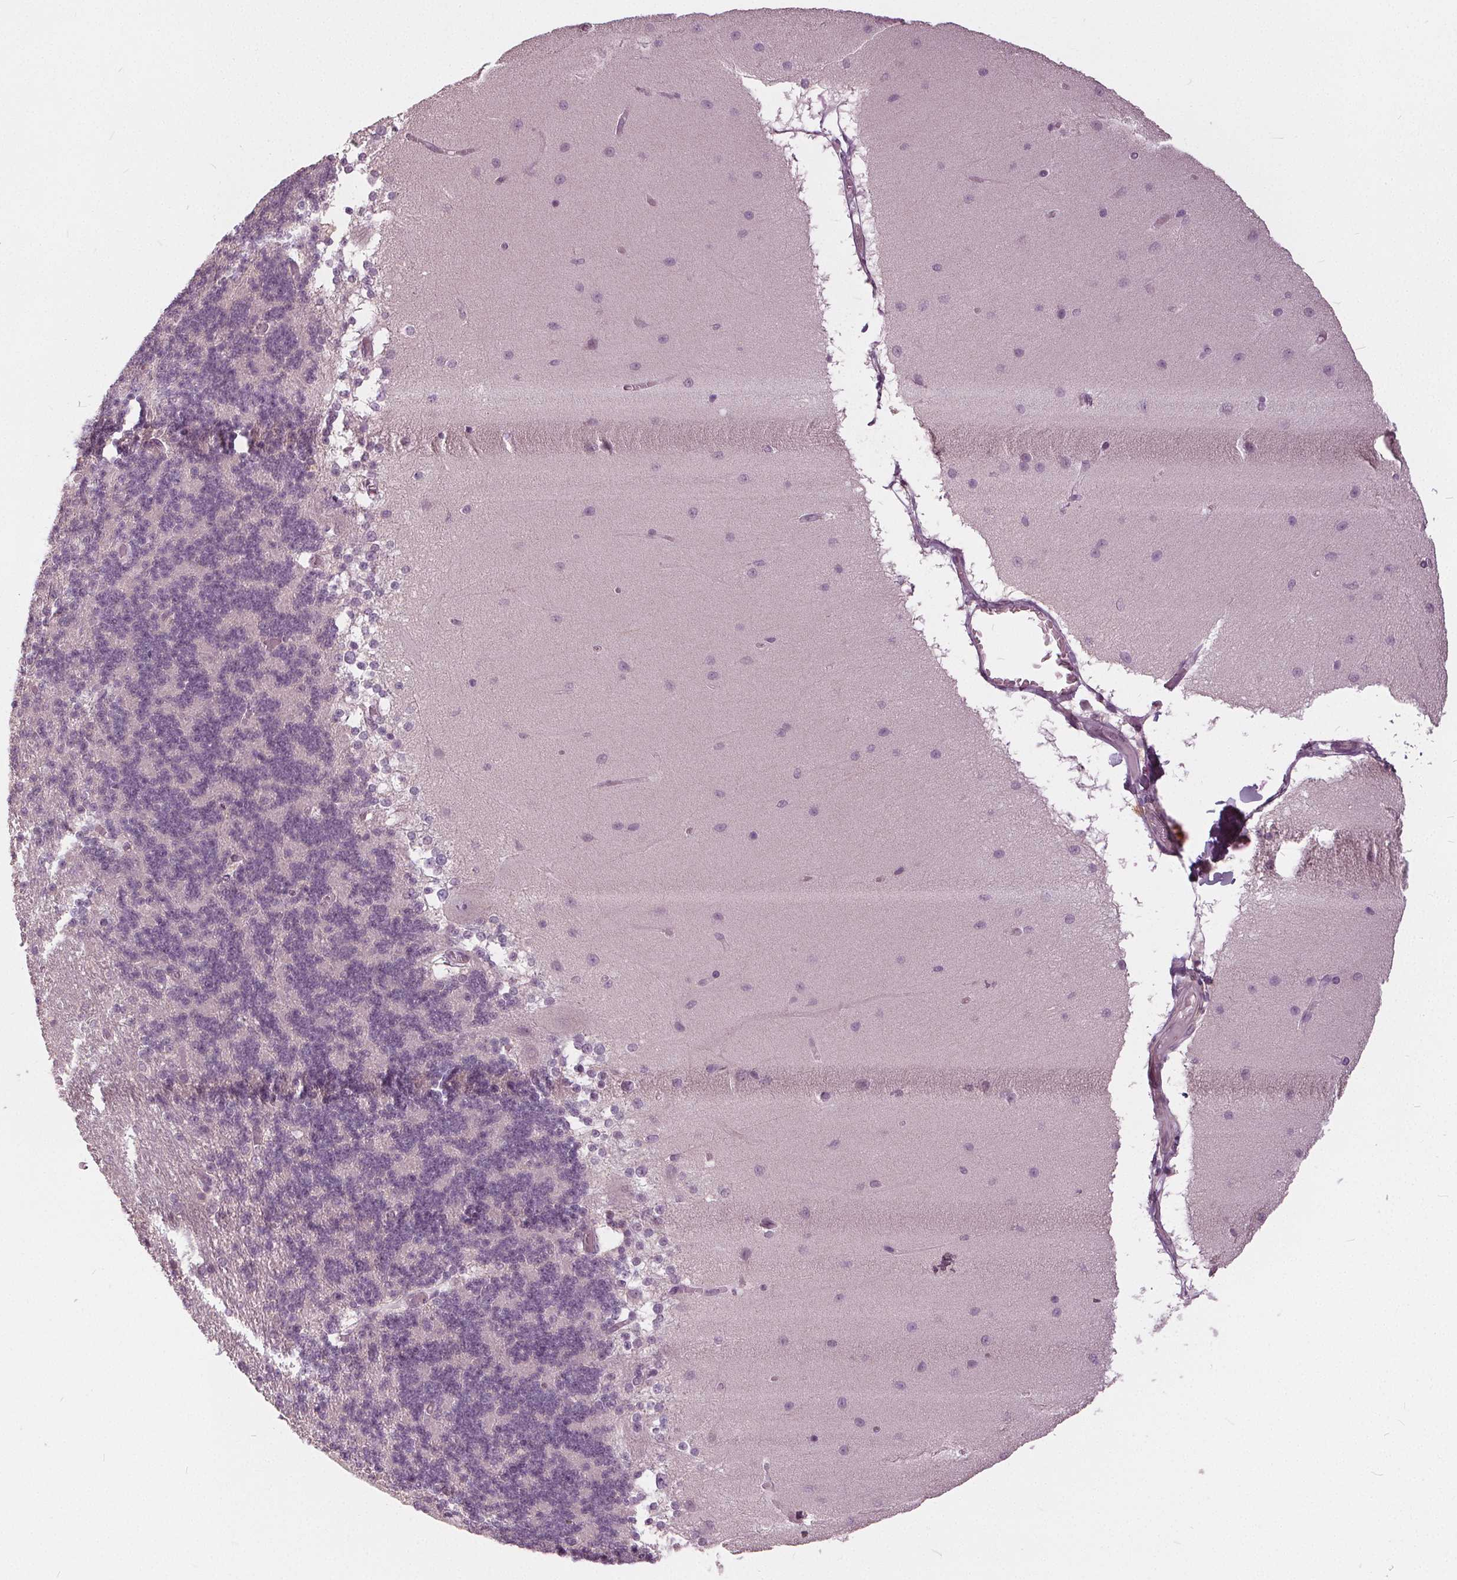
{"staining": {"intensity": "negative", "quantity": "none", "location": "none"}, "tissue": "cerebellum", "cell_type": "Cells in granular layer", "image_type": "normal", "snomed": [{"axis": "morphology", "description": "Normal tissue, NOS"}, {"axis": "topography", "description": "Cerebellum"}], "caption": "Micrograph shows no protein positivity in cells in granular layer of benign cerebellum.", "gene": "KLK13", "patient": {"sex": "female", "age": 54}}